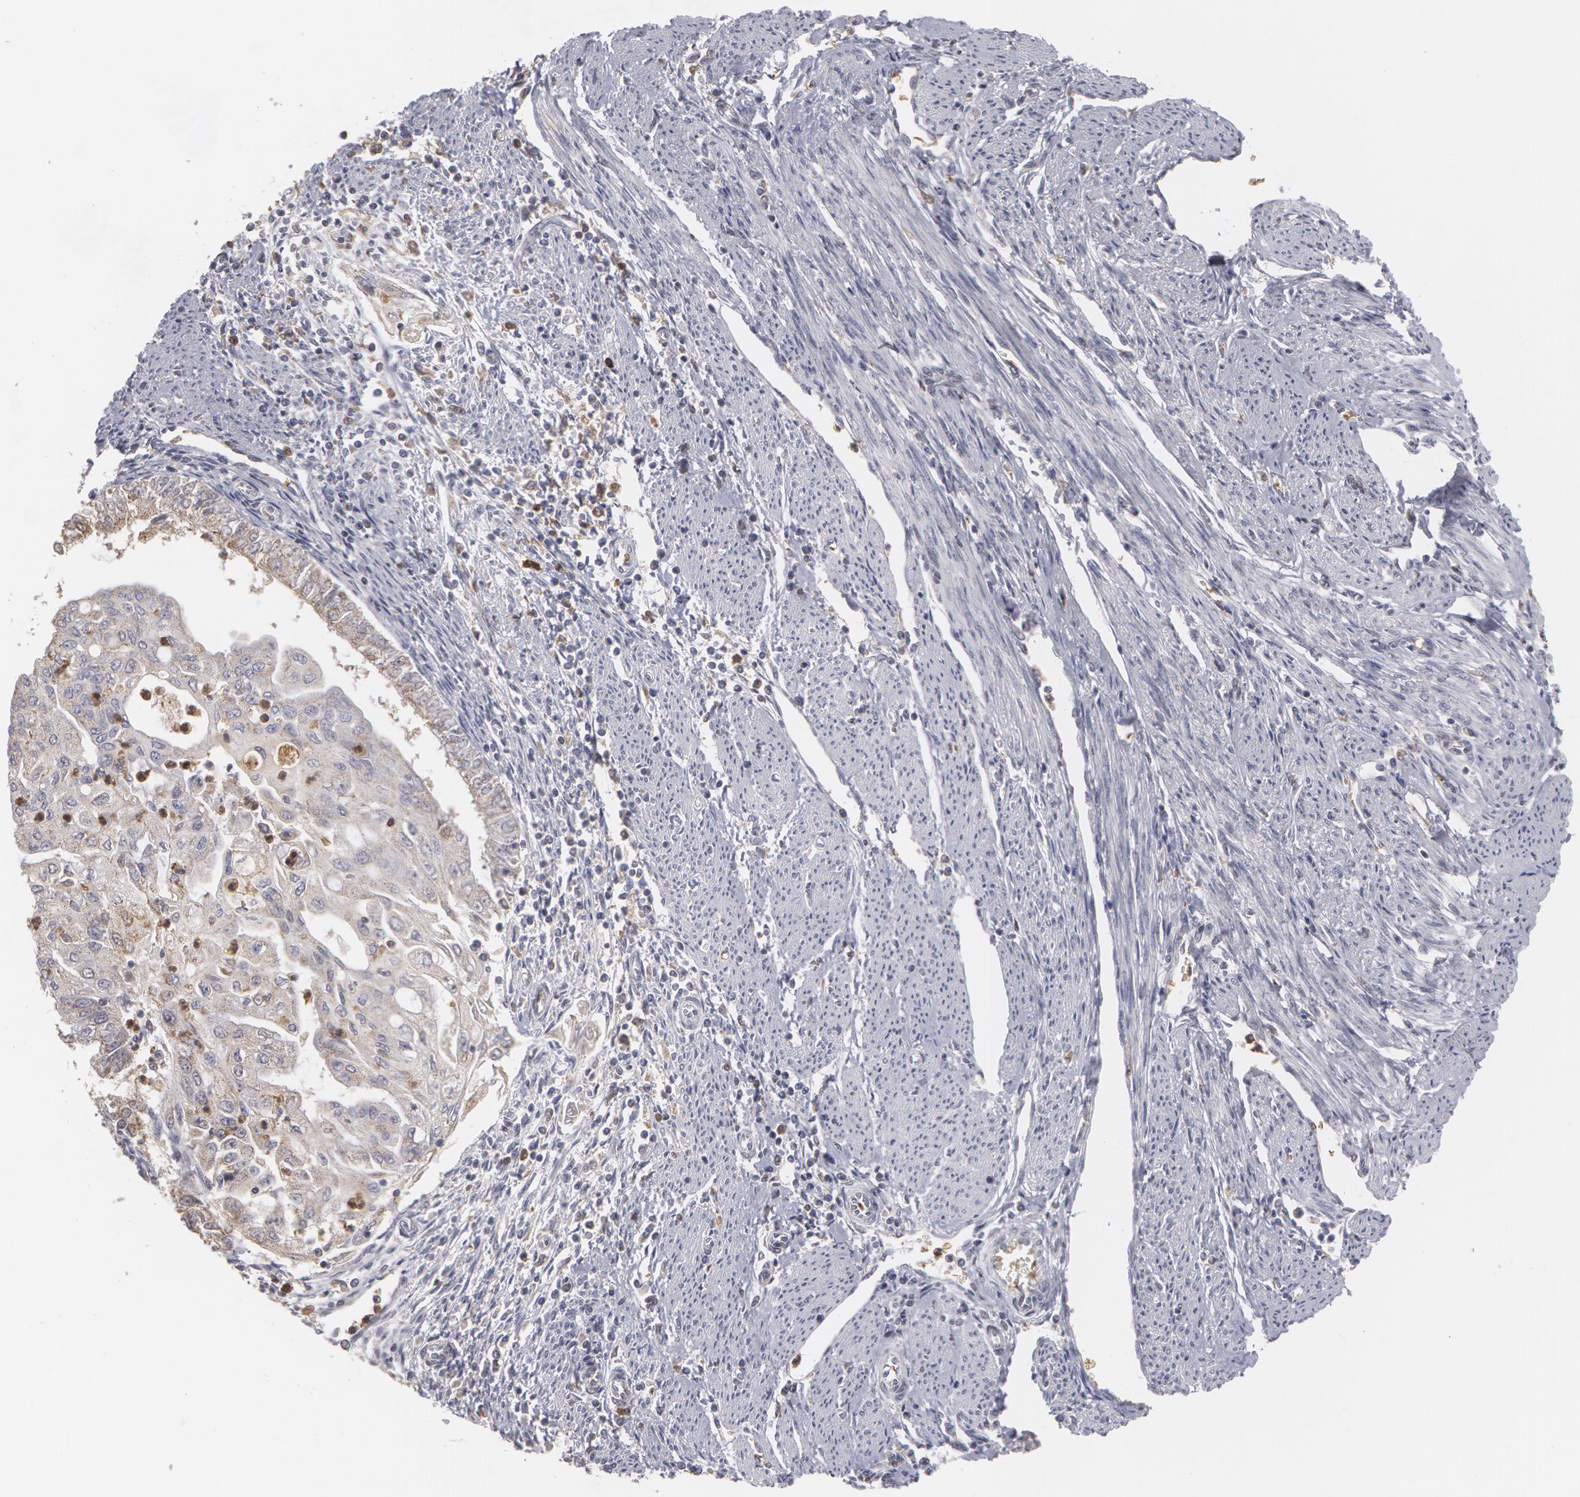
{"staining": {"intensity": "weak", "quantity": "25%-75%", "location": "cytoplasmic/membranous"}, "tissue": "endometrial cancer", "cell_type": "Tumor cells", "image_type": "cancer", "snomed": [{"axis": "morphology", "description": "Adenocarcinoma, NOS"}, {"axis": "topography", "description": "Endometrium"}], "caption": "Weak cytoplasmic/membranous staining is present in about 25%-75% of tumor cells in endometrial cancer.", "gene": "CAT", "patient": {"sex": "female", "age": 75}}